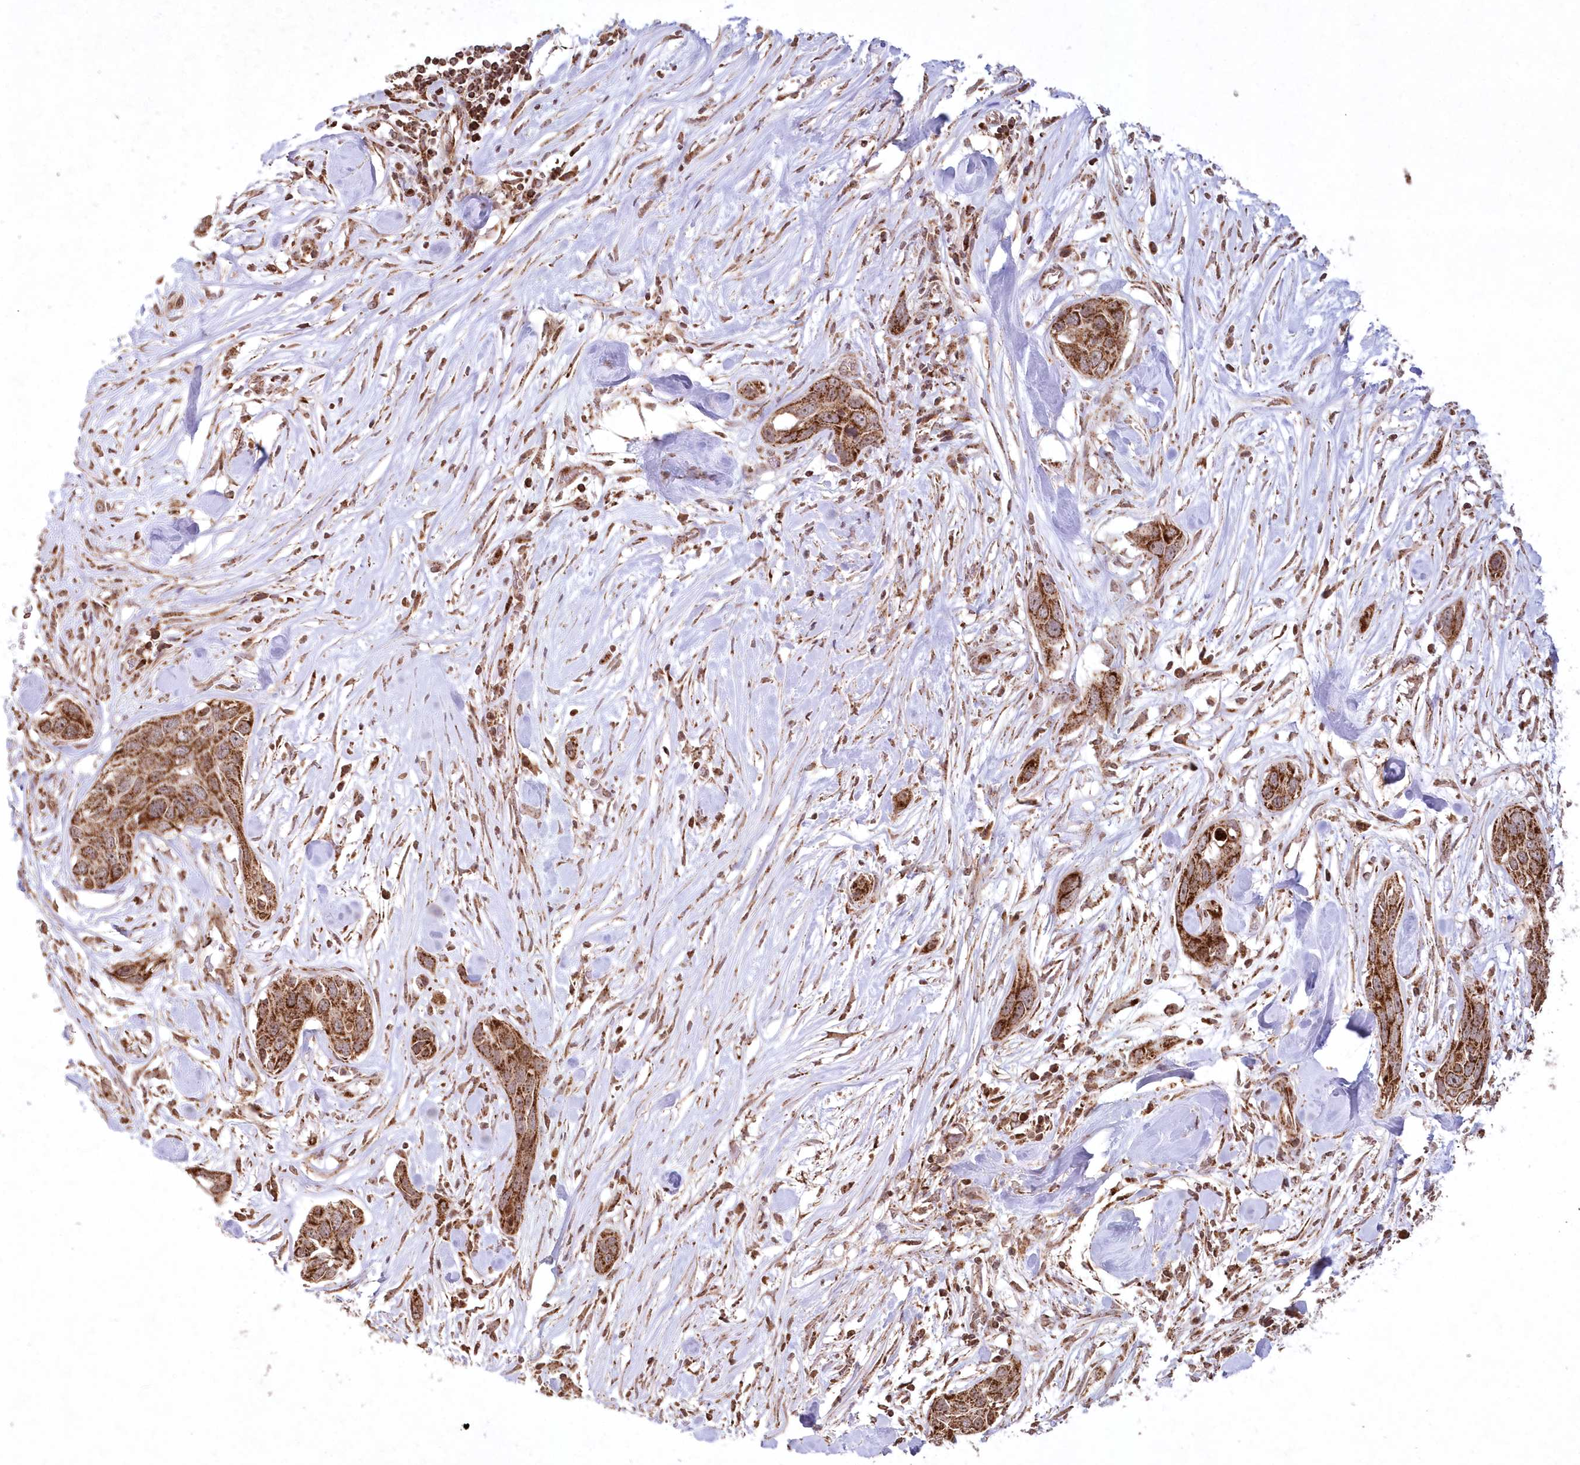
{"staining": {"intensity": "strong", "quantity": ">75%", "location": "cytoplasmic/membranous"}, "tissue": "pancreatic cancer", "cell_type": "Tumor cells", "image_type": "cancer", "snomed": [{"axis": "morphology", "description": "Adenocarcinoma, NOS"}, {"axis": "topography", "description": "Pancreas"}], "caption": "A brown stain highlights strong cytoplasmic/membranous positivity of a protein in adenocarcinoma (pancreatic) tumor cells. Nuclei are stained in blue.", "gene": "LRPPRC", "patient": {"sex": "female", "age": 60}}